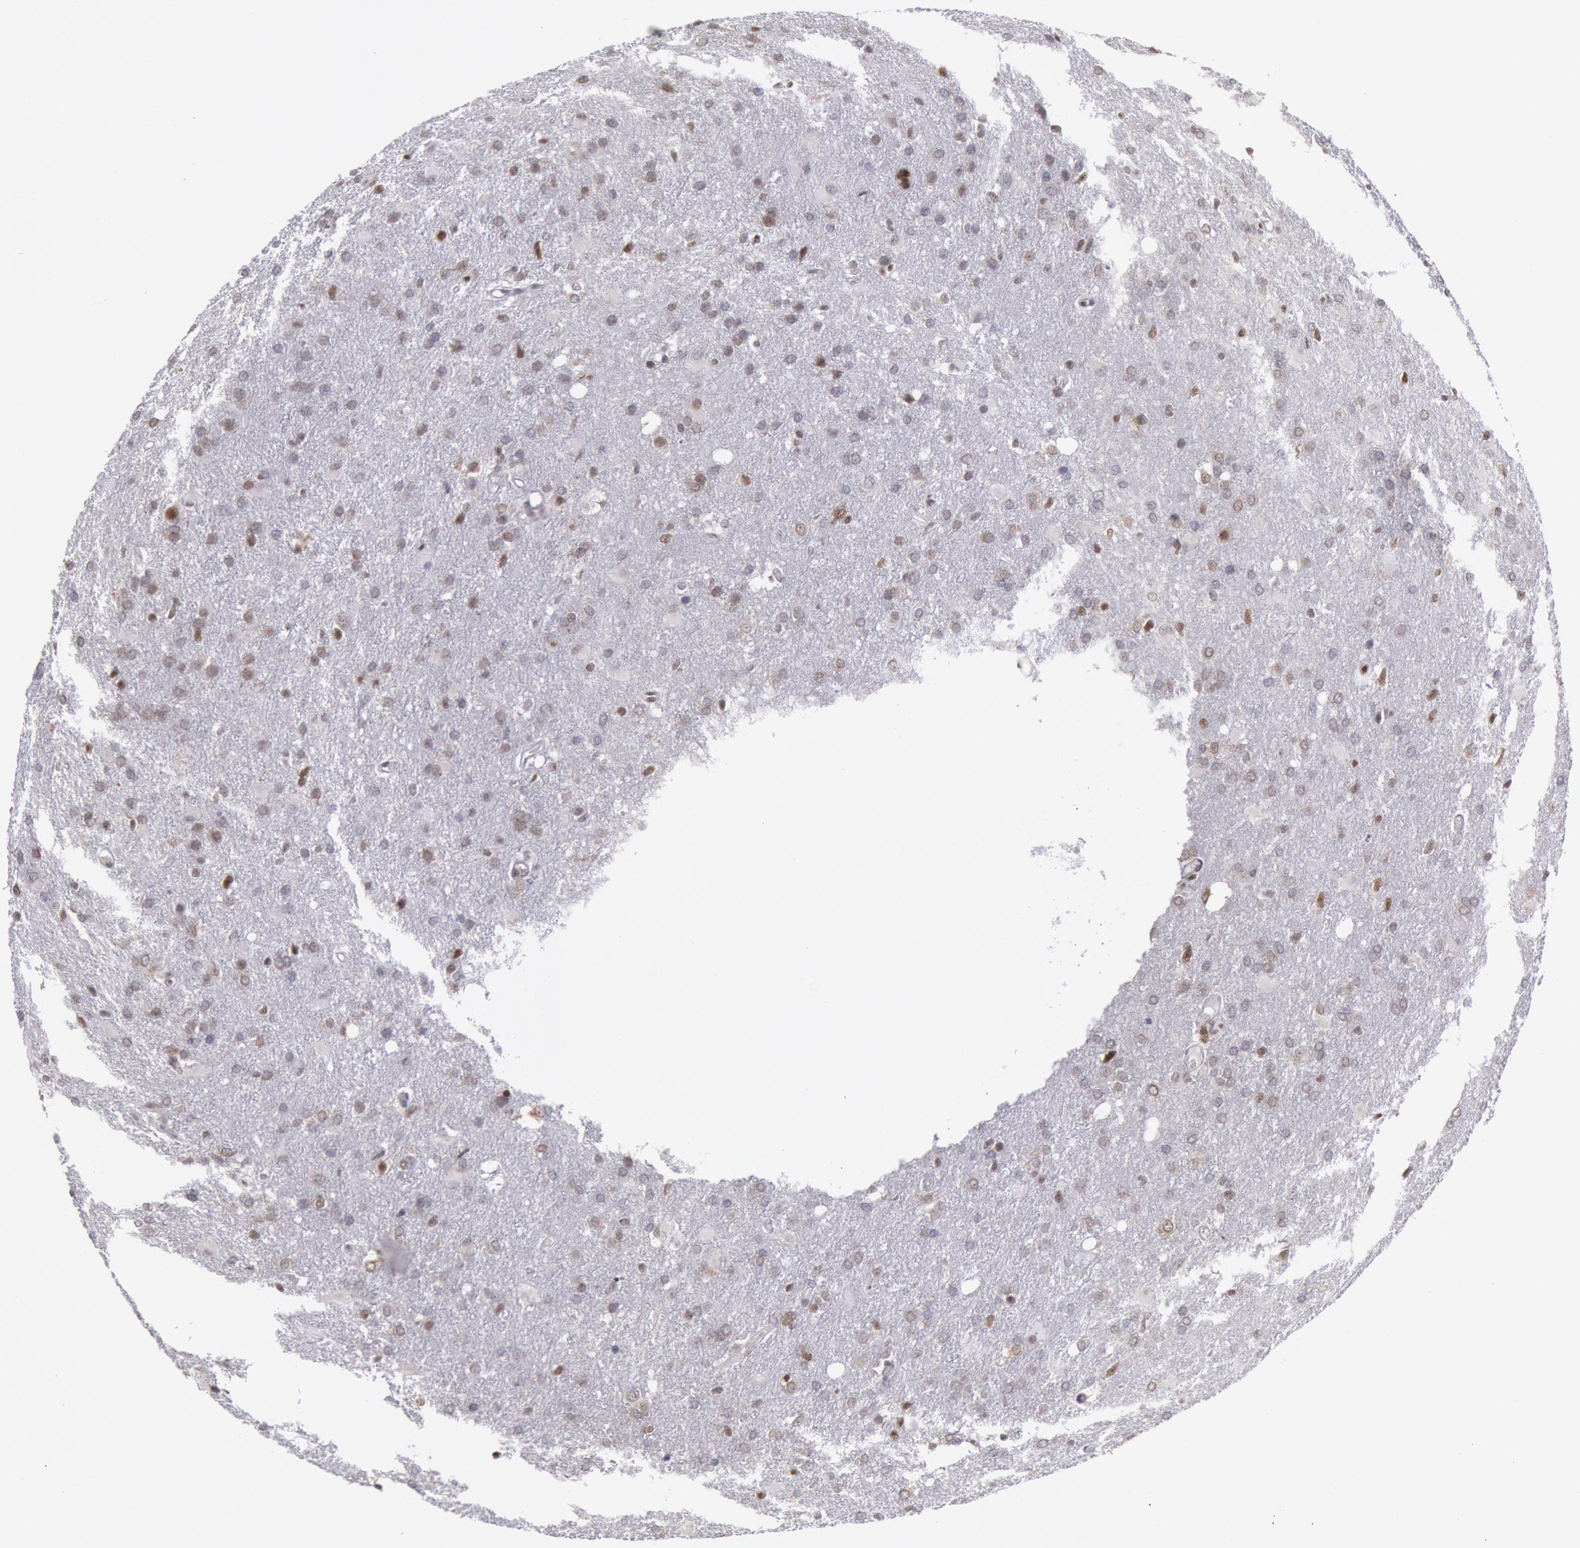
{"staining": {"intensity": "moderate", "quantity": "25%-75%", "location": "nuclear"}, "tissue": "glioma", "cell_type": "Tumor cells", "image_type": "cancer", "snomed": [{"axis": "morphology", "description": "Glioma, malignant, High grade"}, {"axis": "topography", "description": "Brain"}], "caption": "Glioma stained with a brown dye reveals moderate nuclear positive positivity in approximately 25%-75% of tumor cells.", "gene": "NKAP", "patient": {"sex": "male", "age": 68}}